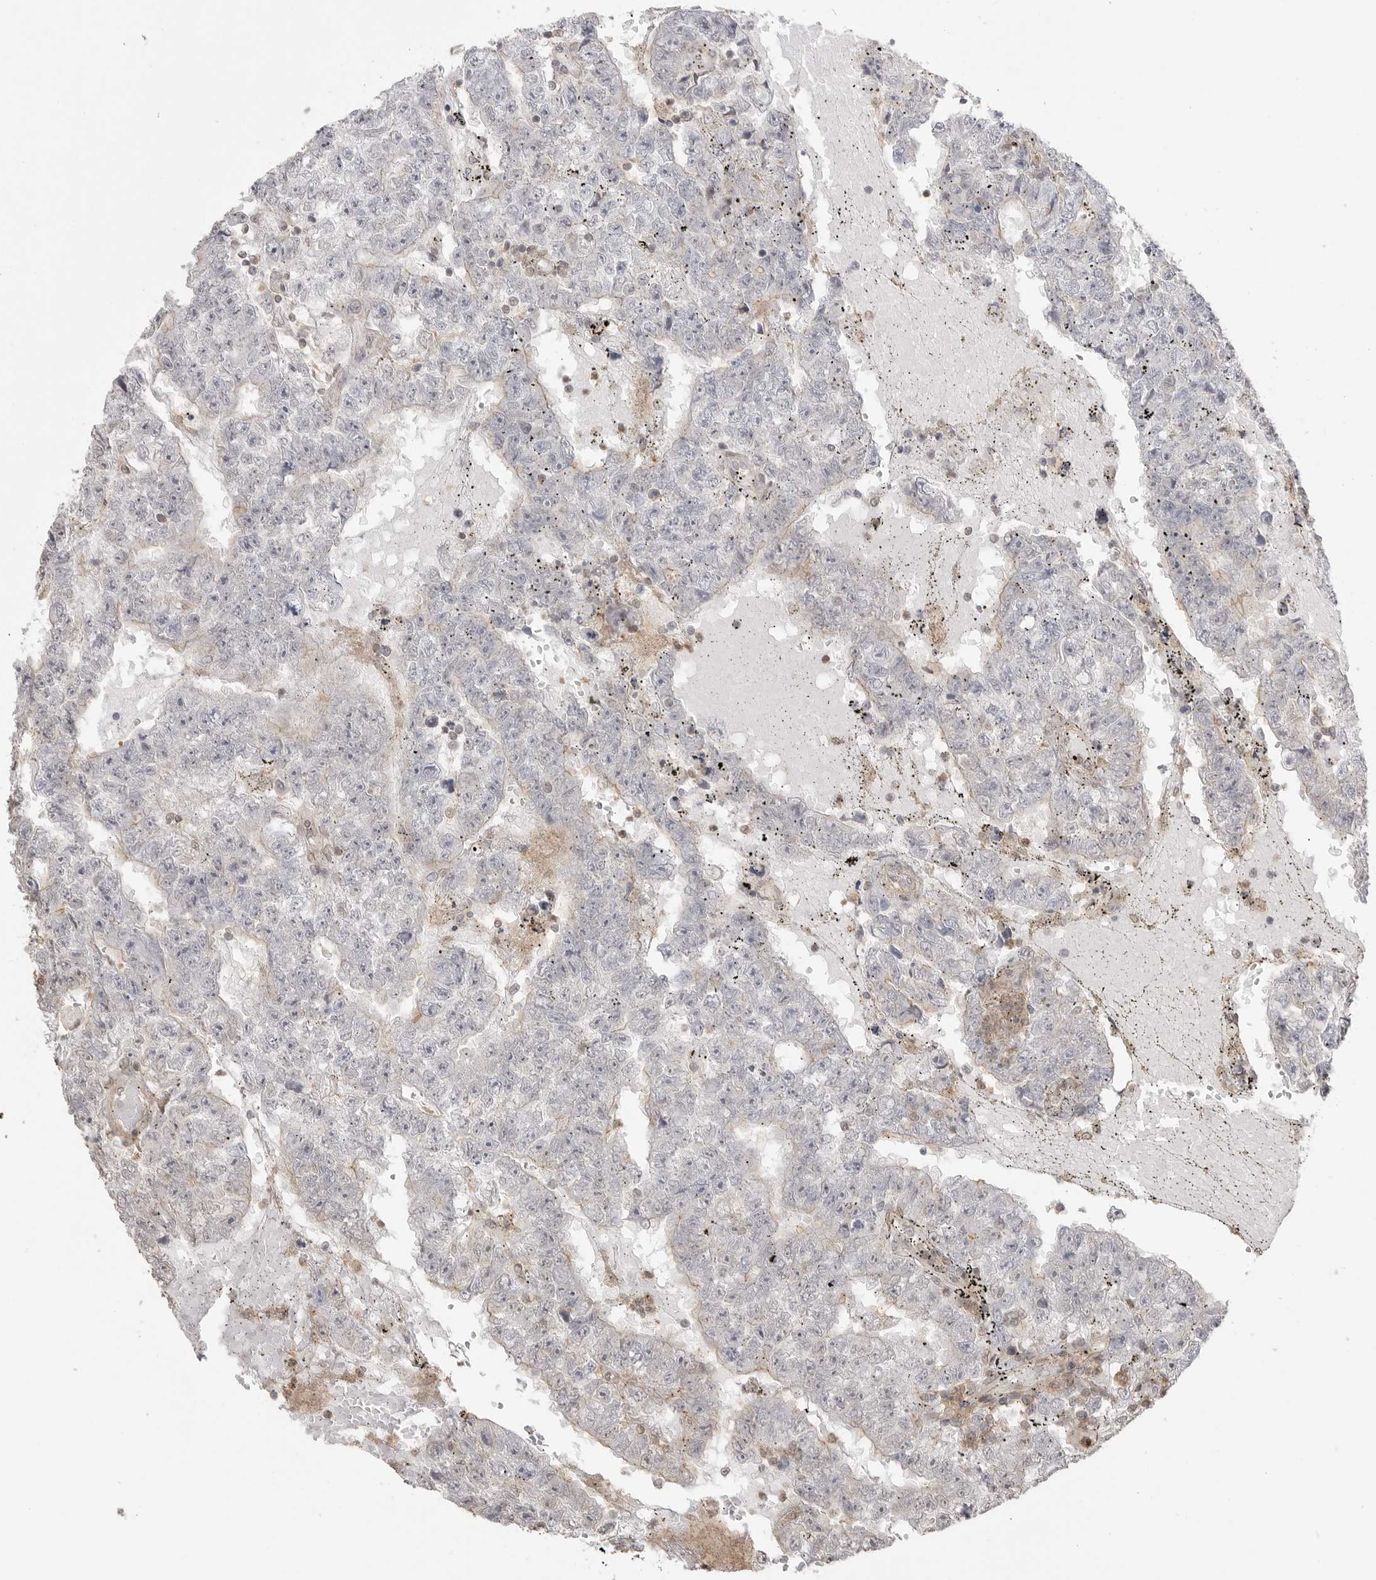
{"staining": {"intensity": "weak", "quantity": "25%-75%", "location": "cytoplasmic/membranous"}, "tissue": "testis cancer", "cell_type": "Tumor cells", "image_type": "cancer", "snomed": [{"axis": "morphology", "description": "Carcinoma, Embryonal, NOS"}, {"axis": "topography", "description": "Testis"}], "caption": "This is an image of IHC staining of testis cancer, which shows weak expression in the cytoplasmic/membranous of tumor cells.", "gene": "GPC2", "patient": {"sex": "male", "age": 25}}